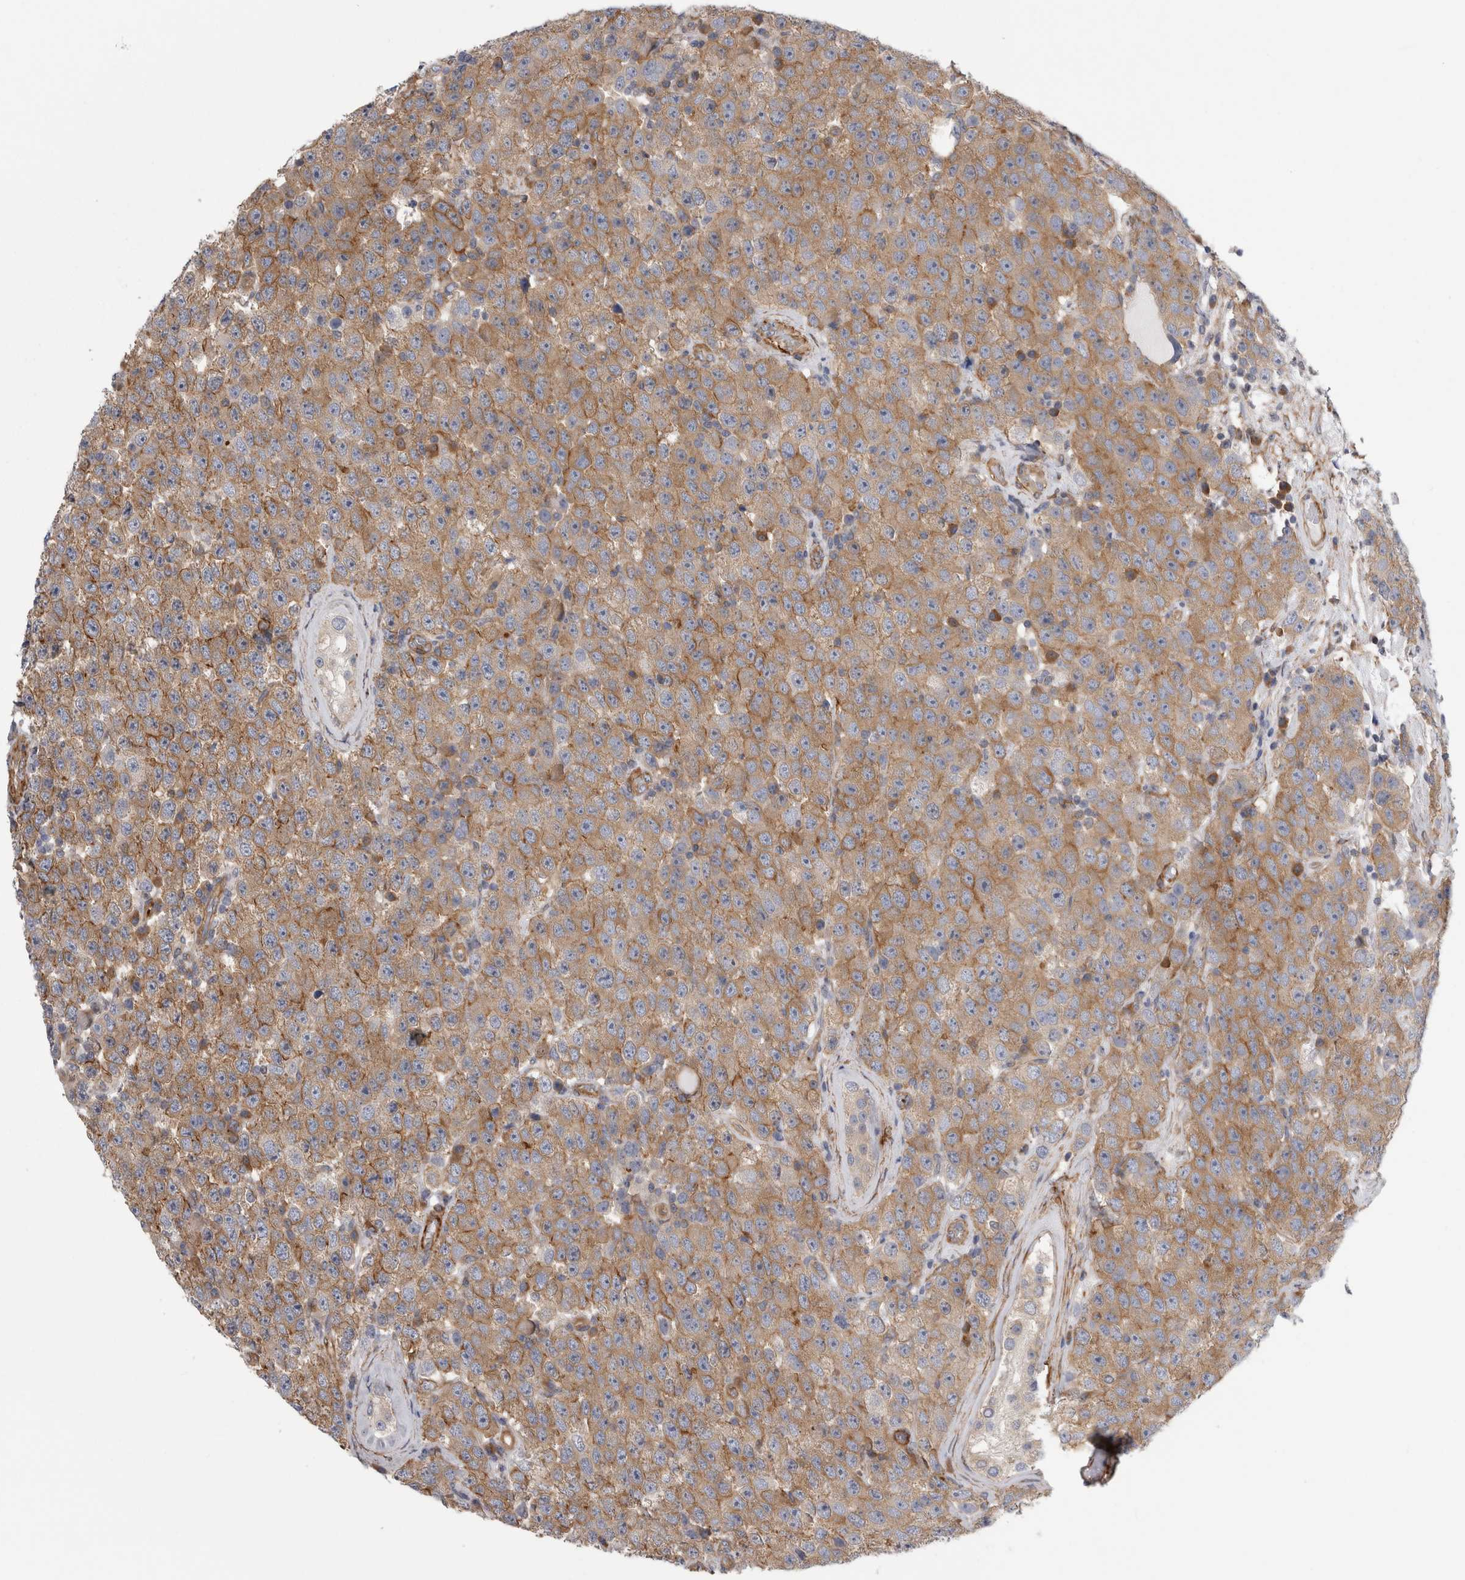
{"staining": {"intensity": "moderate", "quantity": ">75%", "location": "cytoplasmic/membranous"}, "tissue": "testis cancer", "cell_type": "Tumor cells", "image_type": "cancer", "snomed": [{"axis": "morphology", "description": "Seminoma, NOS"}, {"axis": "morphology", "description": "Carcinoma, Embryonal, NOS"}, {"axis": "topography", "description": "Testis"}], "caption": "The image exhibits a brown stain indicating the presence of a protein in the cytoplasmic/membranous of tumor cells in testis cancer. Nuclei are stained in blue.", "gene": "EPRS1", "patient": {"sex": "male", "age": 28}}